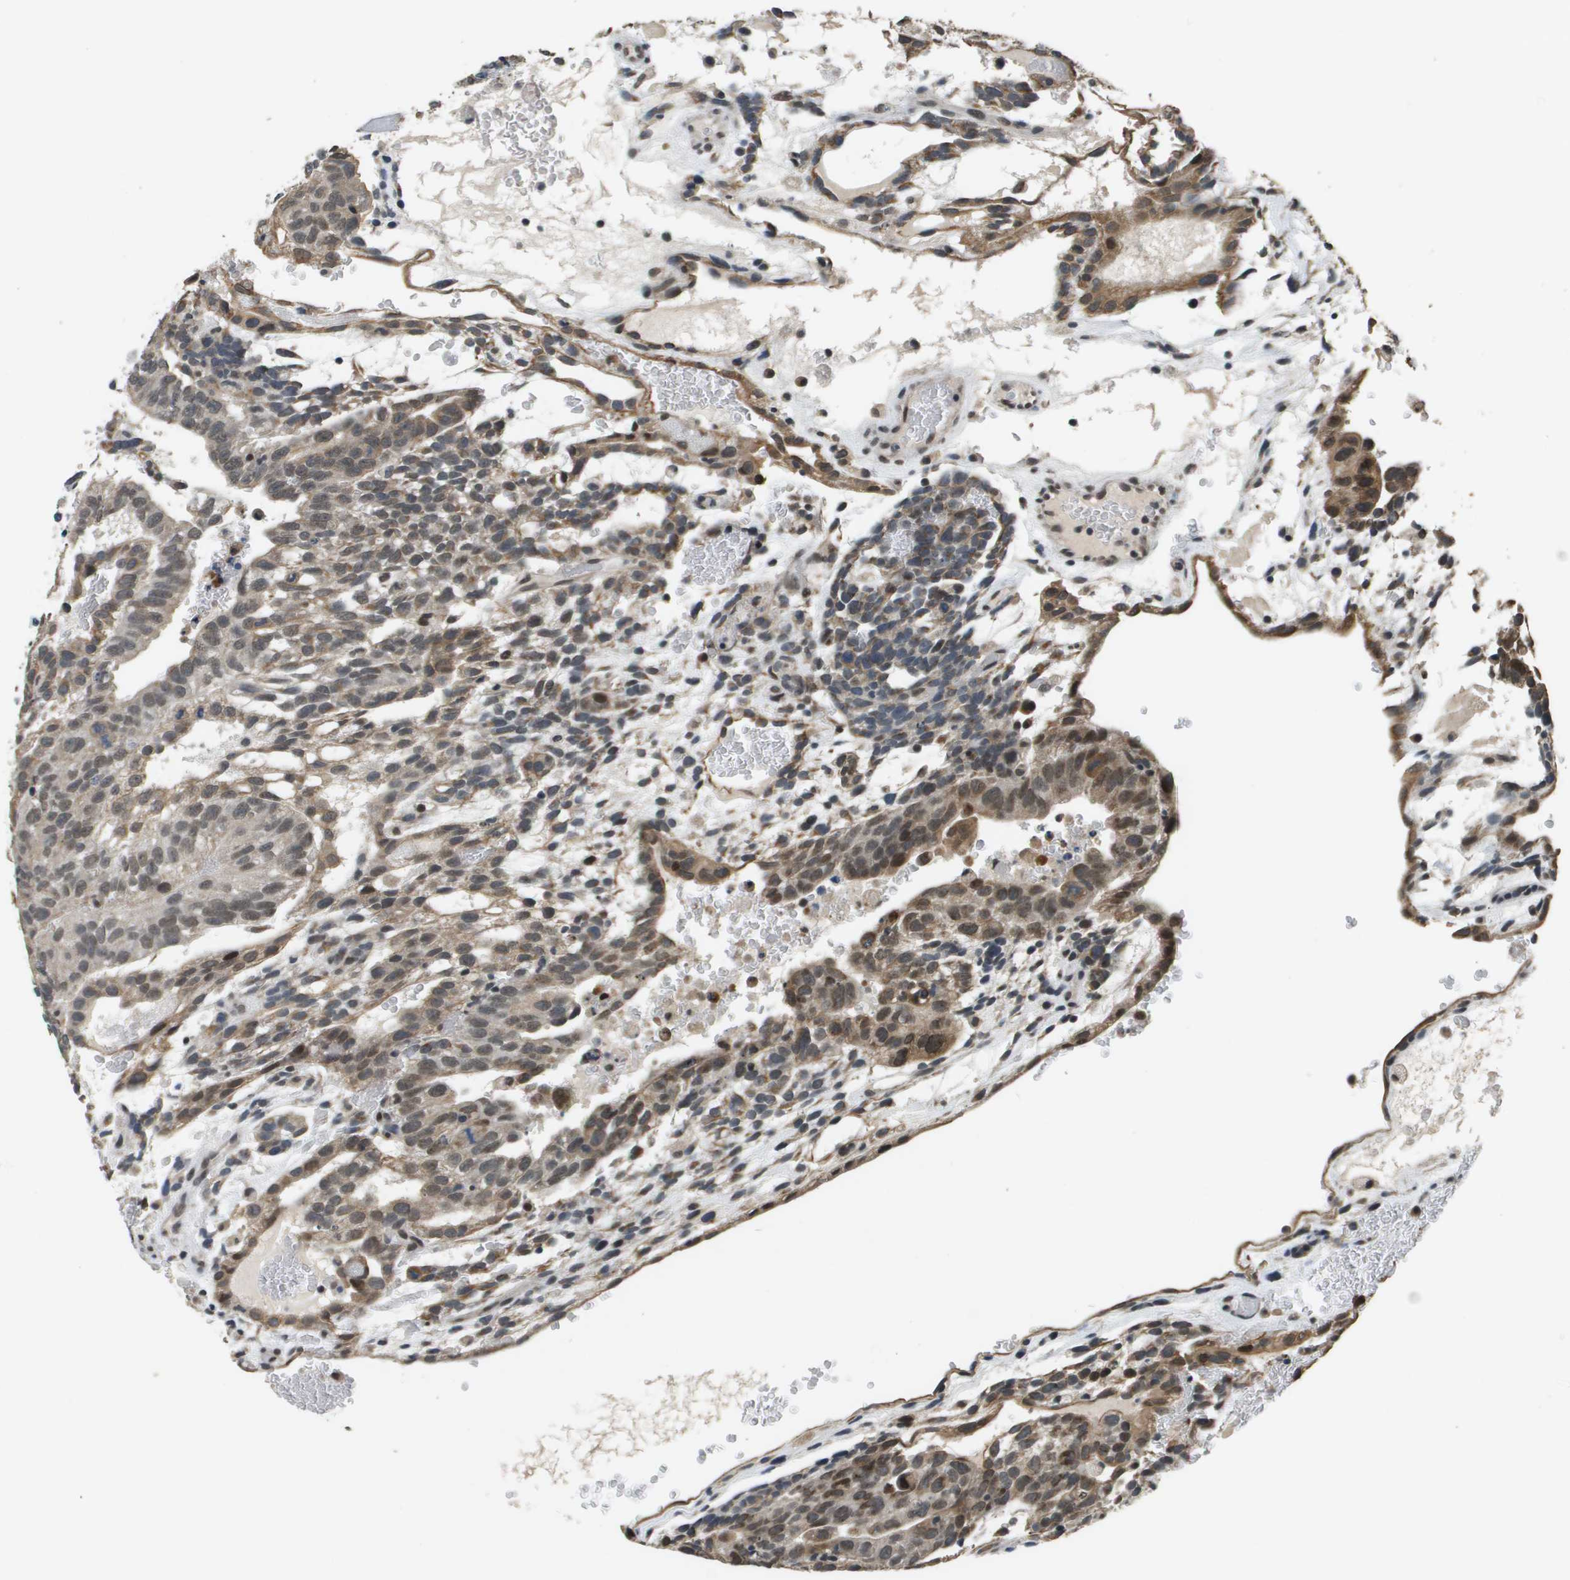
{"staining": {"intensity": "moderate", "quantity": "25%-75%", "location": "cytoplasmic/membranous,nuclear"}, "tissue": "testis cancer", "cell_type": "Tumor cells", "image_type": "cancer", "snomed": [{"axis": "morphology", "description": "Seminoma, NOS"}, {"axis": "morphology", "description": "Carcinoma, Embryonal, NOS"}, {"axis": "topography", "description": "Testis"}], "caption": "This is a photomicrograph of immunohistochemistry (IHC) staining of testis cancer, which shows moderate staining in the cytoplasmic/membranous and nuclear of tumor cells.", "gene": "FANCC", "patient": {"sex": "male", "age": 52}}